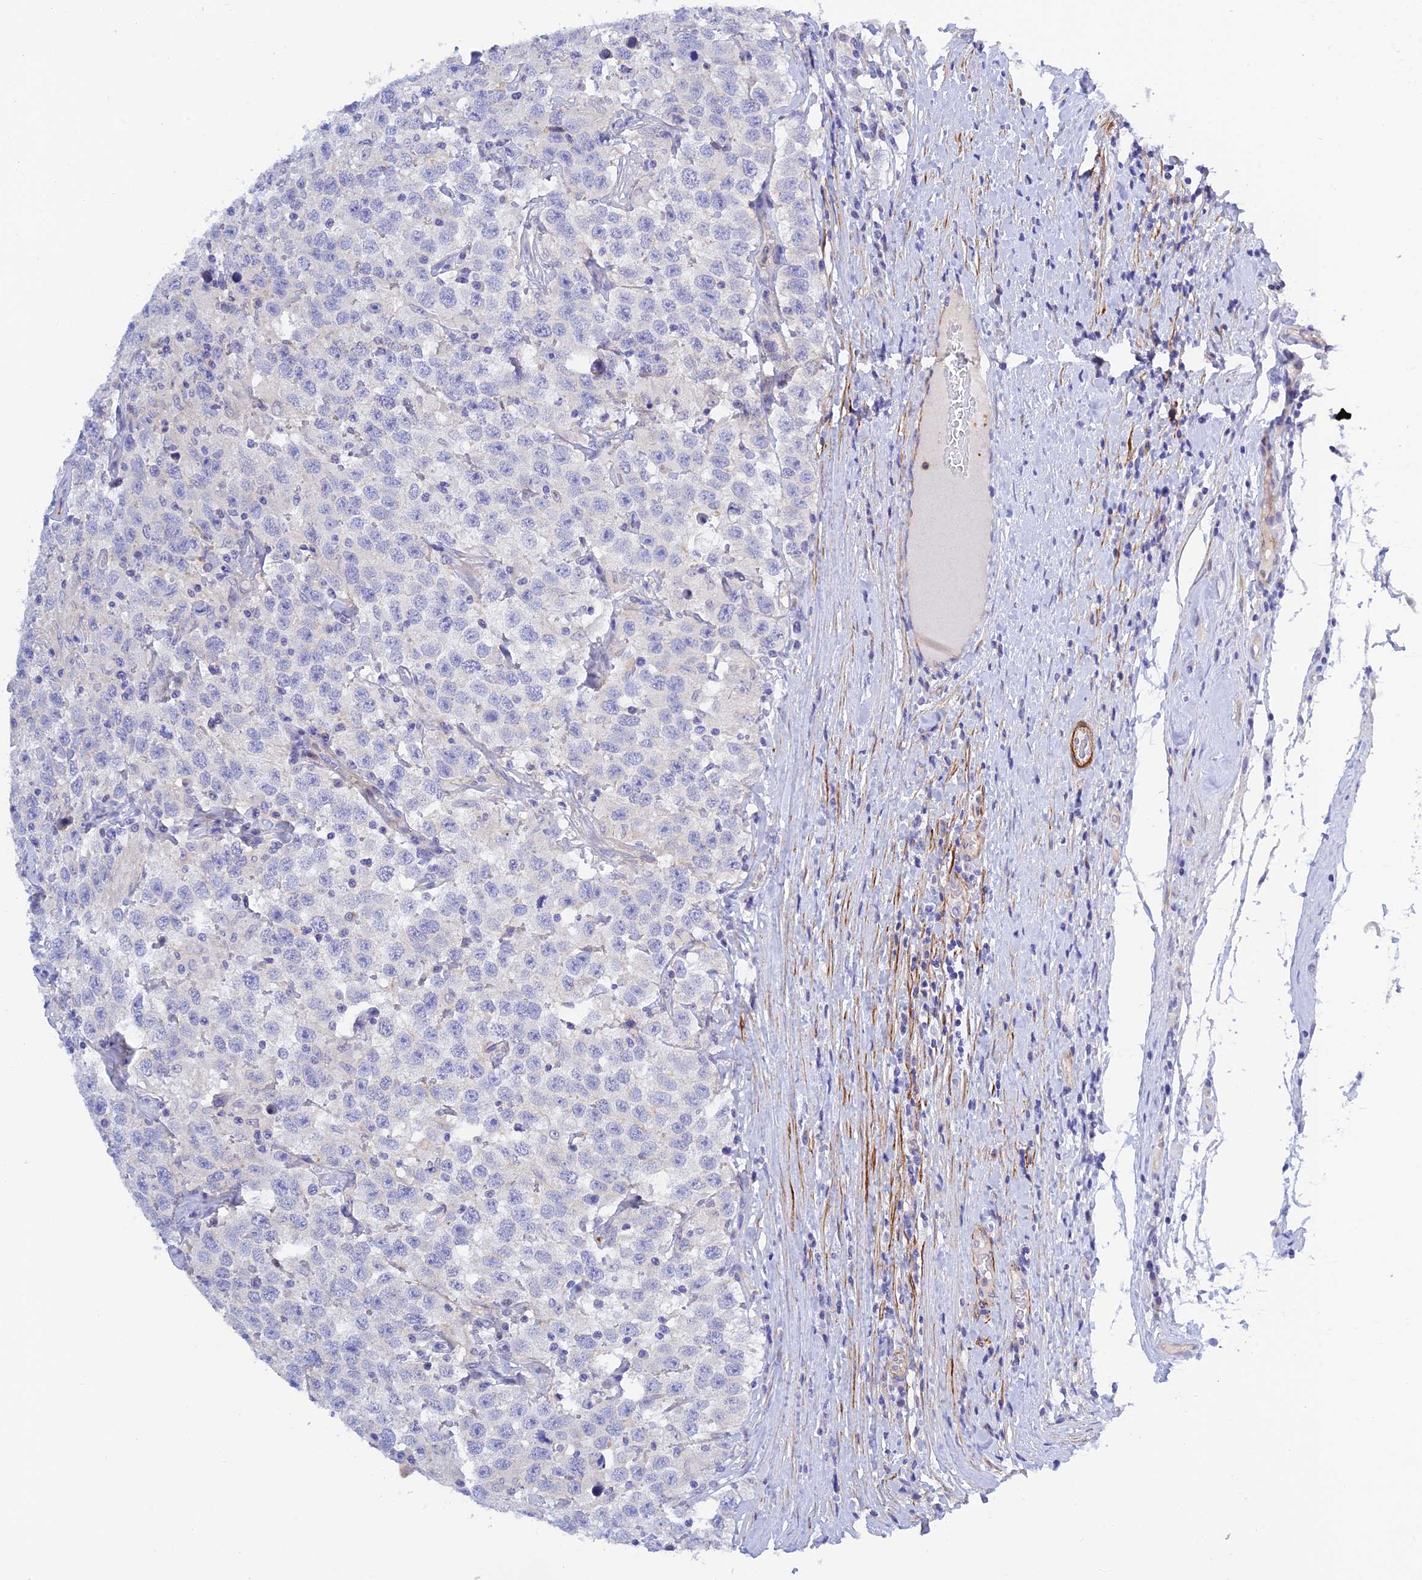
{"staining": {"intensity": "negative", "quantity": "none", "location": "none"}, "tissue": "testis cancer", "cell_type": "Tumor cells", "image_type": "cancer", "snomed": [{"axis": "morphology", "description": "Seminoma, NOS"}, {"axis": "topography", "description": "Testis"}], "caption": "Tumor cells show no significant positivity in seminoma (testis).", "gene": "ZDHHC16", "patient": {"sex": "male", "age": 41}}